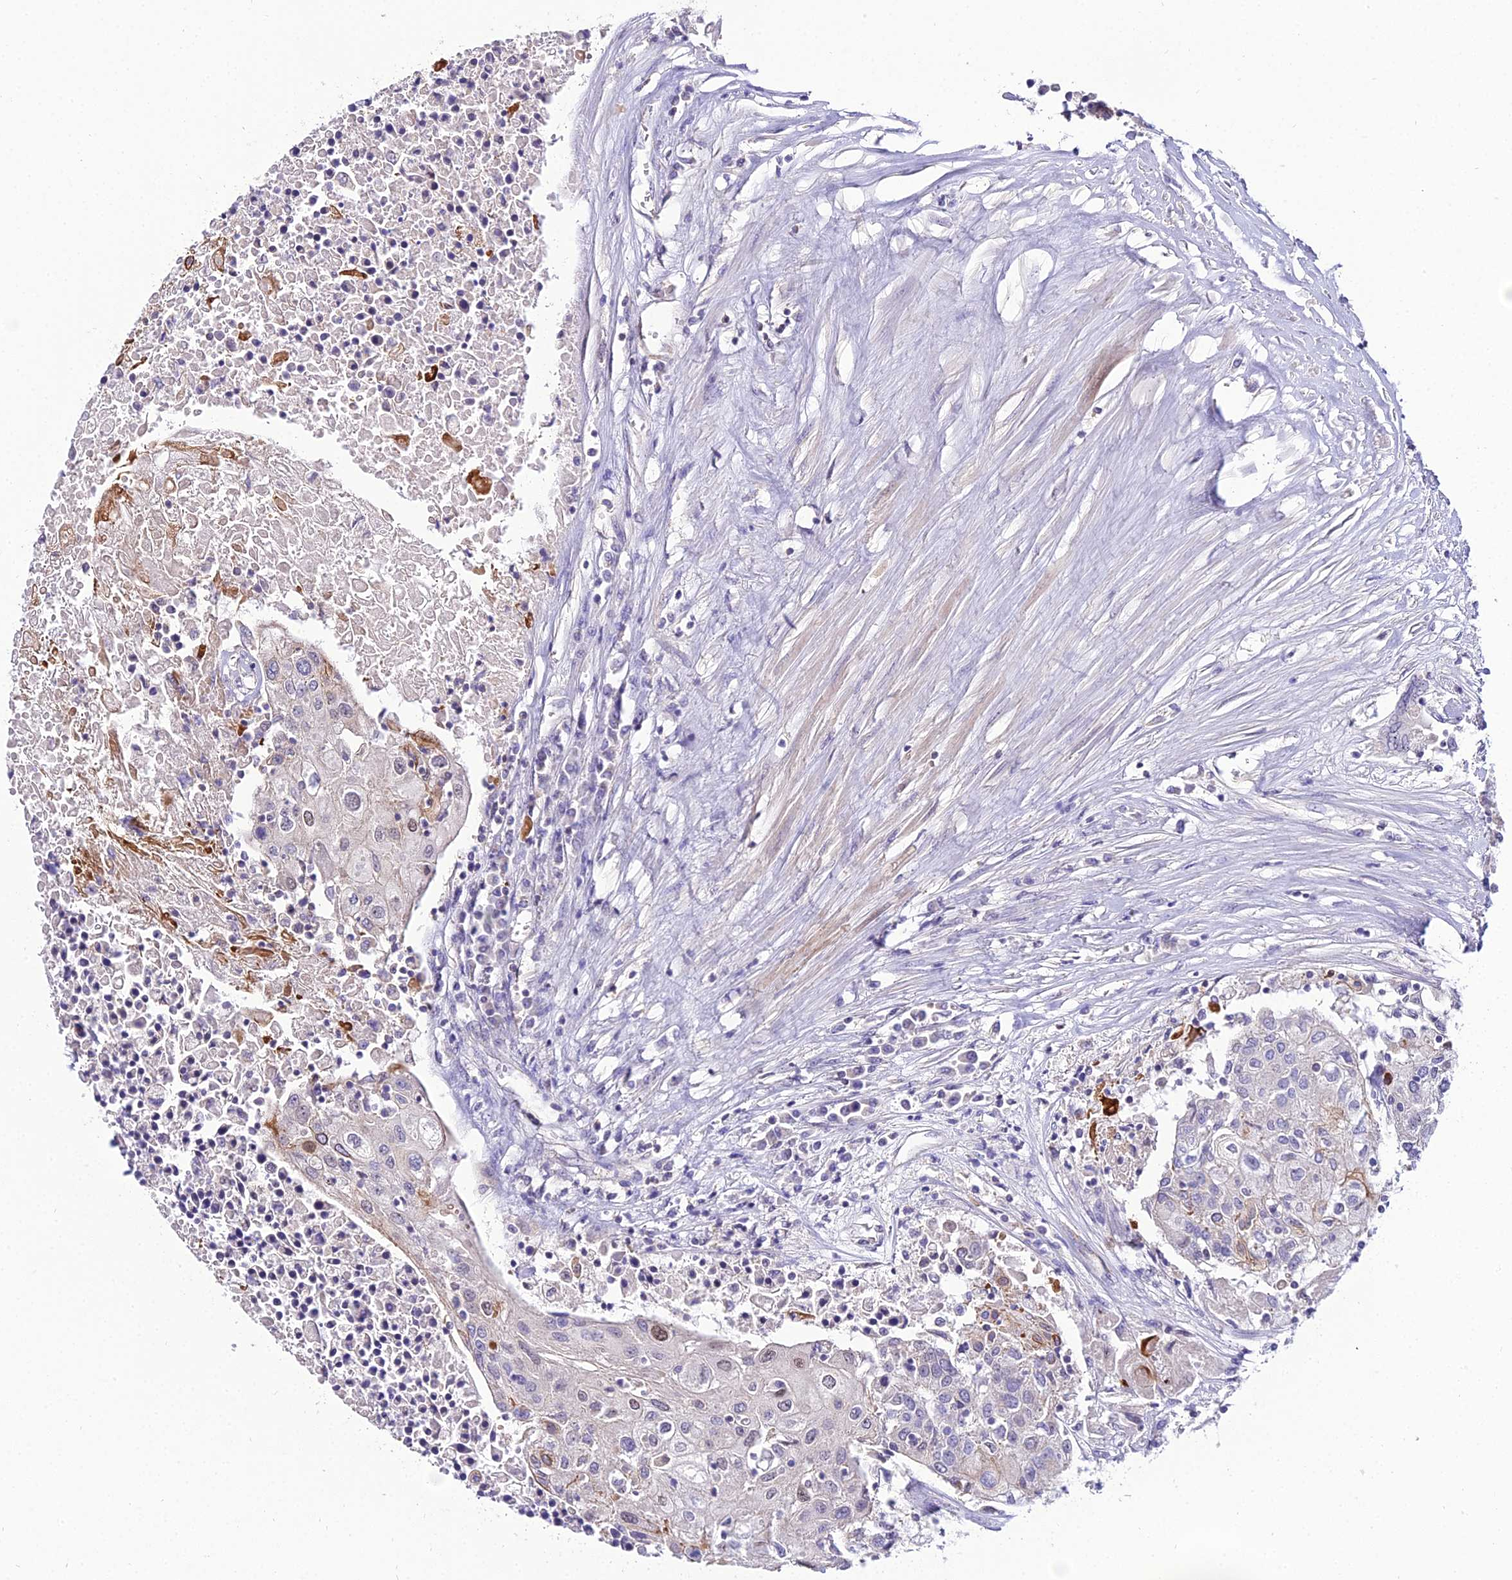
{"staining": {"intensity": "weak", "quantity": "<25%", "location": "nuclear"}, "tissue": "urothelial cancer", "cell_type": "Tumor cells", "image_type": "cancer", "snomed": [{"axis": "morphology", "description": "Urothelial carcinoma, High grade"}, {"axis": "topography", "description": "Urinary bladder"}], "caption": "Immunohistochemical staining of human urothelial carcinoma (high-grade) demonstrates no significant expression in tumor cells.", "gene": "SHQ1", "patient": {"sex": "female", "age": 85}}